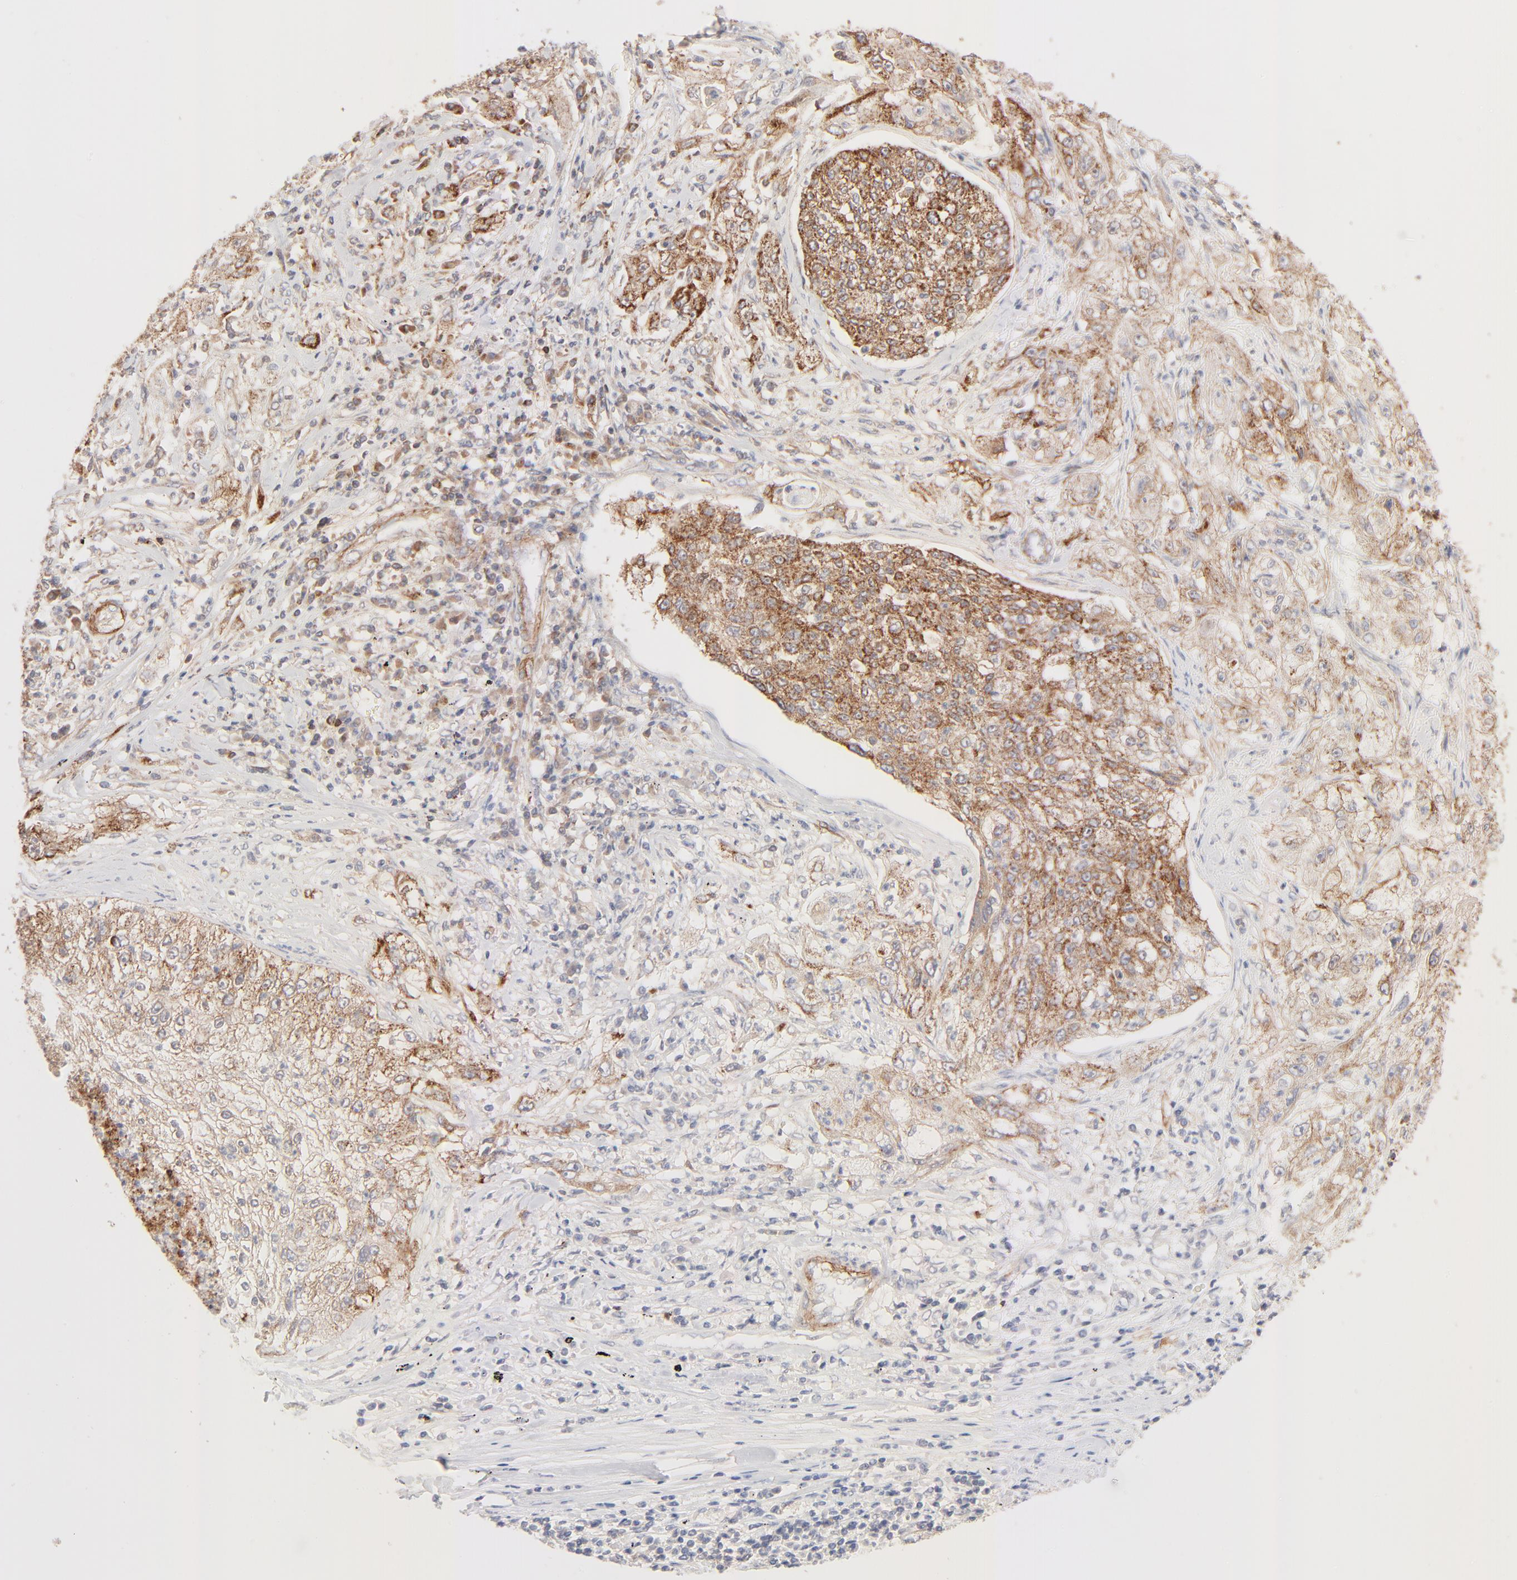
{"staining": {"intensity": "moderate", "quantity": ">75%", "location": "cytoplasmic/membranous"}, "tissue": "lung cancer", "cell_type": "Tumor cells", "image_type": "cancer", "snomed": [{"axis": "morphology", "description": "Inflammation, NOS"}, {"axis": "morphology", "description": "Squamous cell carcinoma, NOS"}, {"axis": "topography", "description": "Lymph node"}, {"axis": "topography", "description": "Soft tissue"}, {"axis": "topography", "description": "Lung"}], "caption": "Immunohistochemistry (IHC) image of neoplastic tissue: human lung squamous cell carcinoma stained using immunohistochemistry displays medium levels of moderate protein expression localized specifically in the cytoplasmic/membranous of tumor cells, appearing as a cytoplasmic/membranous brown color.", "gene": "CSPG4", "patient": {"sex": "male", "age": 66}}